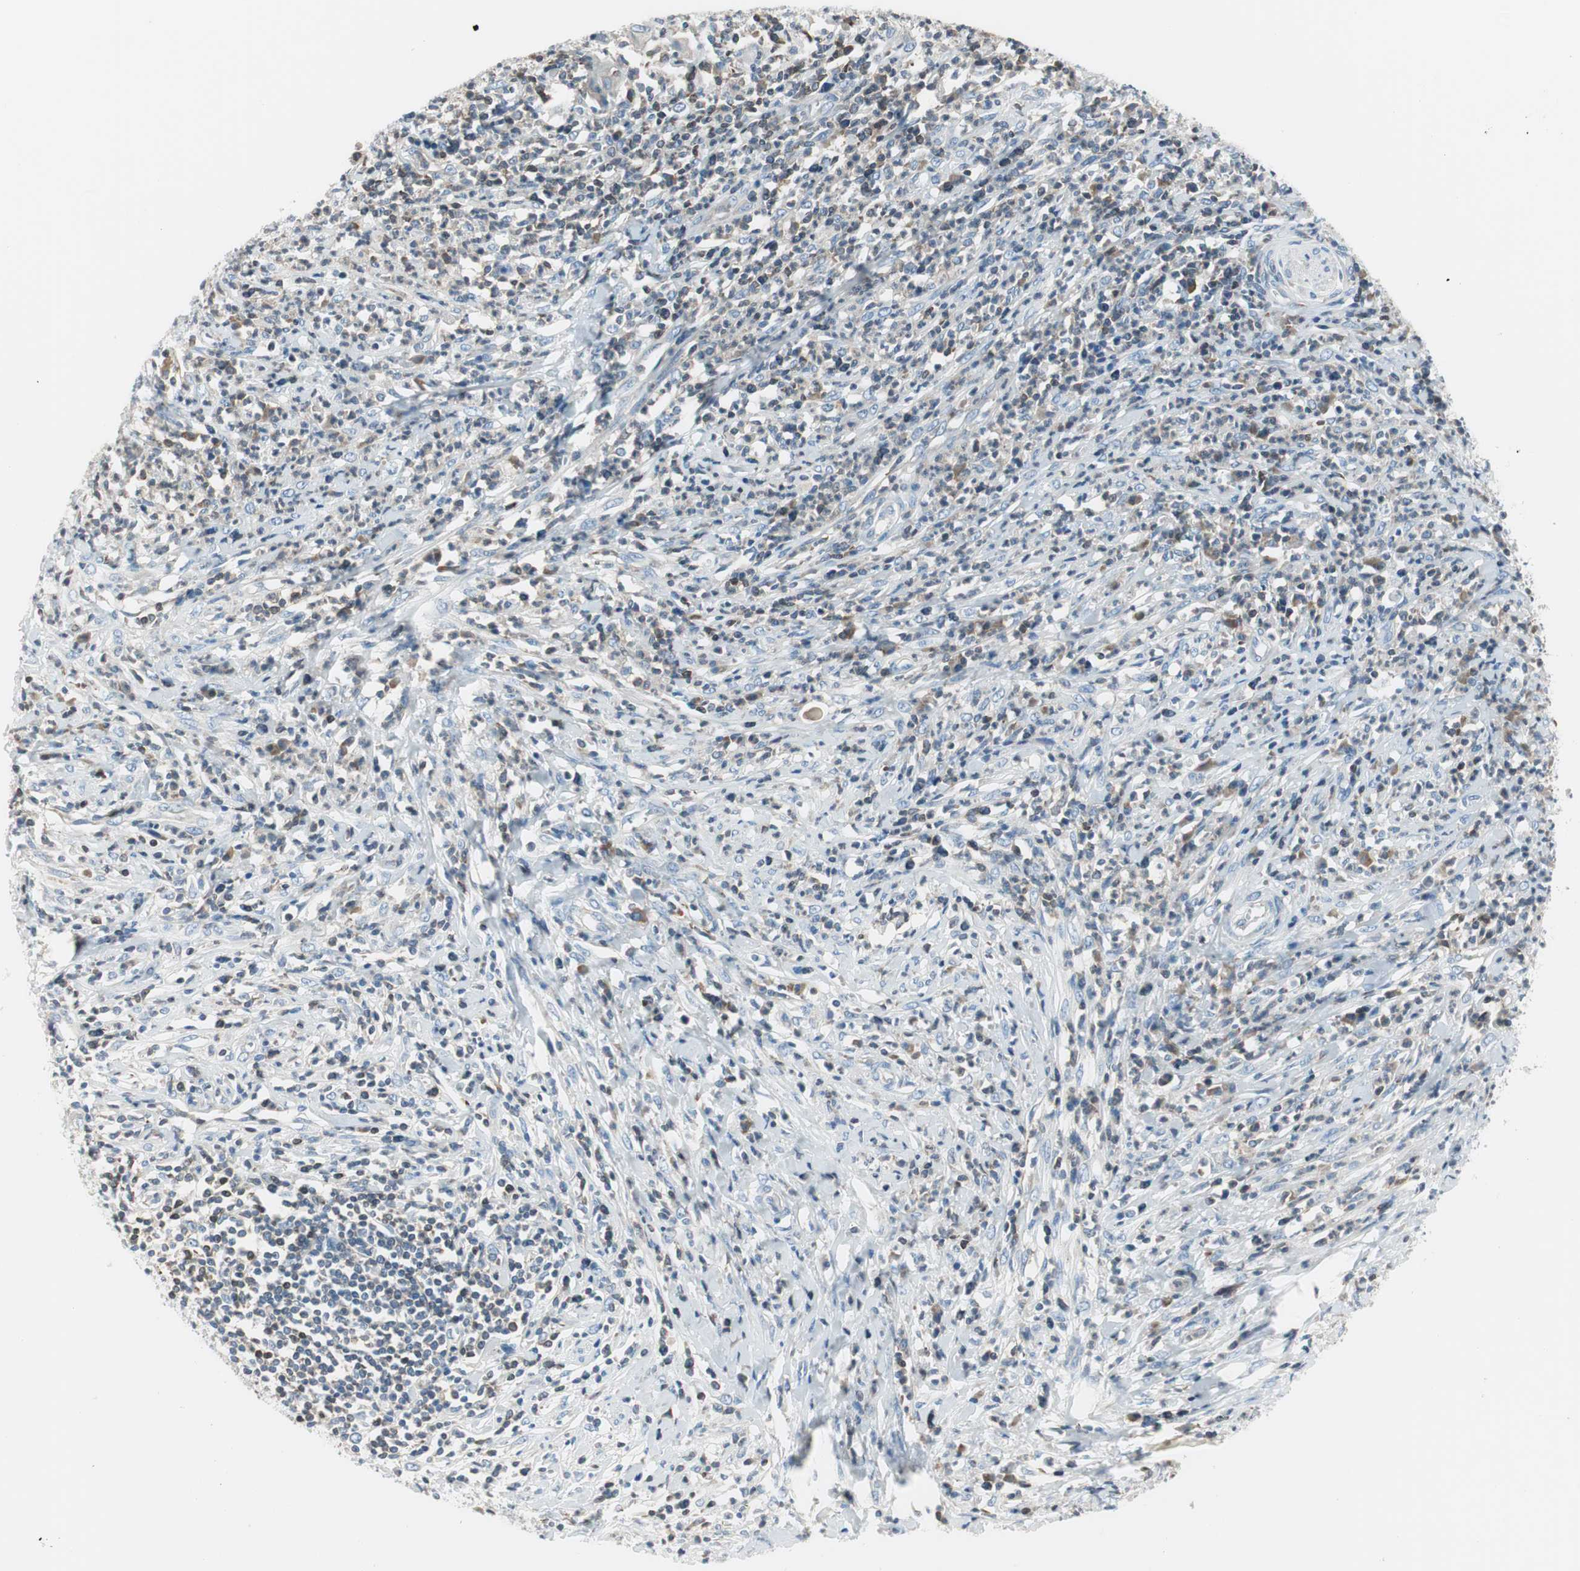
{"staining": {"intensity": "weak", "quantity": "25%-75%", "location": "cytoplasmic/membranous"}, "tissue": "cervical cancer", "cell_type": "Tumor cells", "image_type": "cancer", "snomed": [{"axis": "morphology", "description": "Squamous cell carcinoma, NOS"}, {"axis": "topography", "description": "Cervix"}], "caption": "High-power microscopy captured an IHC photomicrograph of squamous cell carcinoma (cervical), revealing weak cytoplasmic/membranous expression in about 25%-75% of tumor cells.", "gene": "SLC9A3R1", "patient": {"sex": "female", "age": 32}}